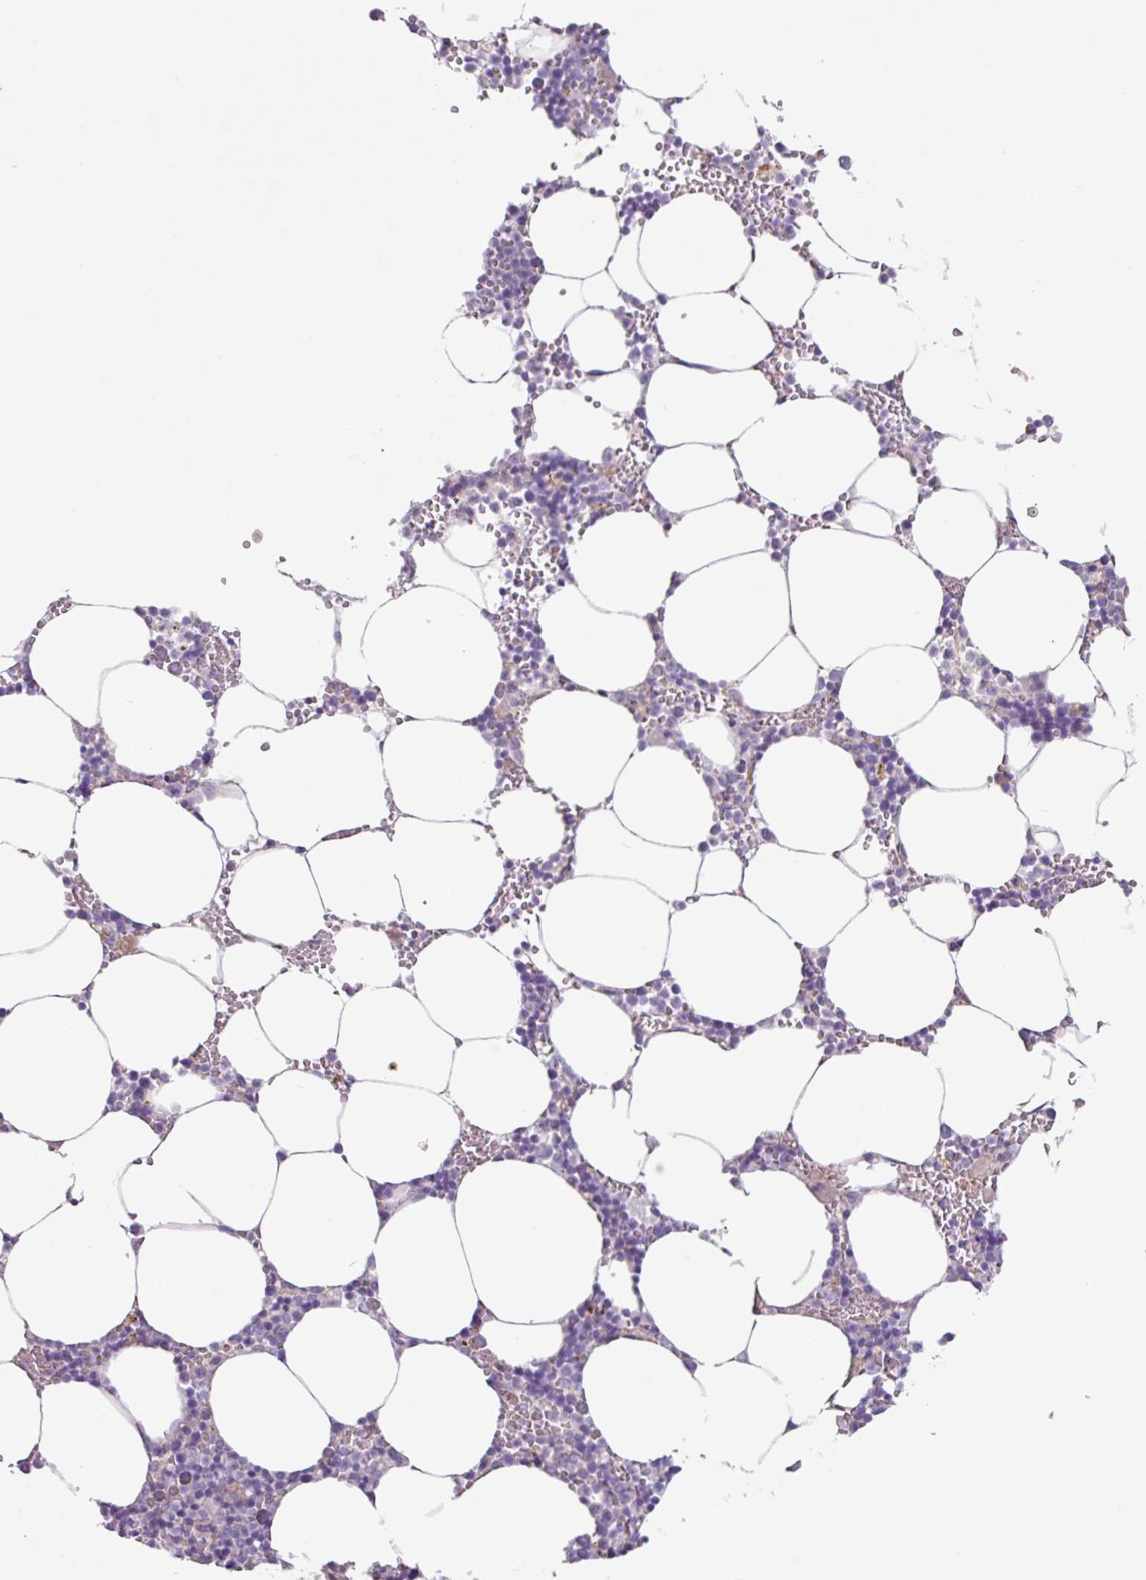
{"staining": {"intensity": "negative", "quantity": "none", "location": "none"}, "tissue": "bone marrow", "cell_type": "Hematopoietic cells", "image_type": "normal", "snomed": [{"axis": "morphology", "description": "Normal tissue, NOS"}, {"axis": "topography", "description": "Bone marrow"}], "caption": "Immunohistochemical staining of benign human bone marrow demonstrates no significant staining in hematopoietic cells.", "gene": "C4A", "patient": {"sex": "male", "age": 70}}